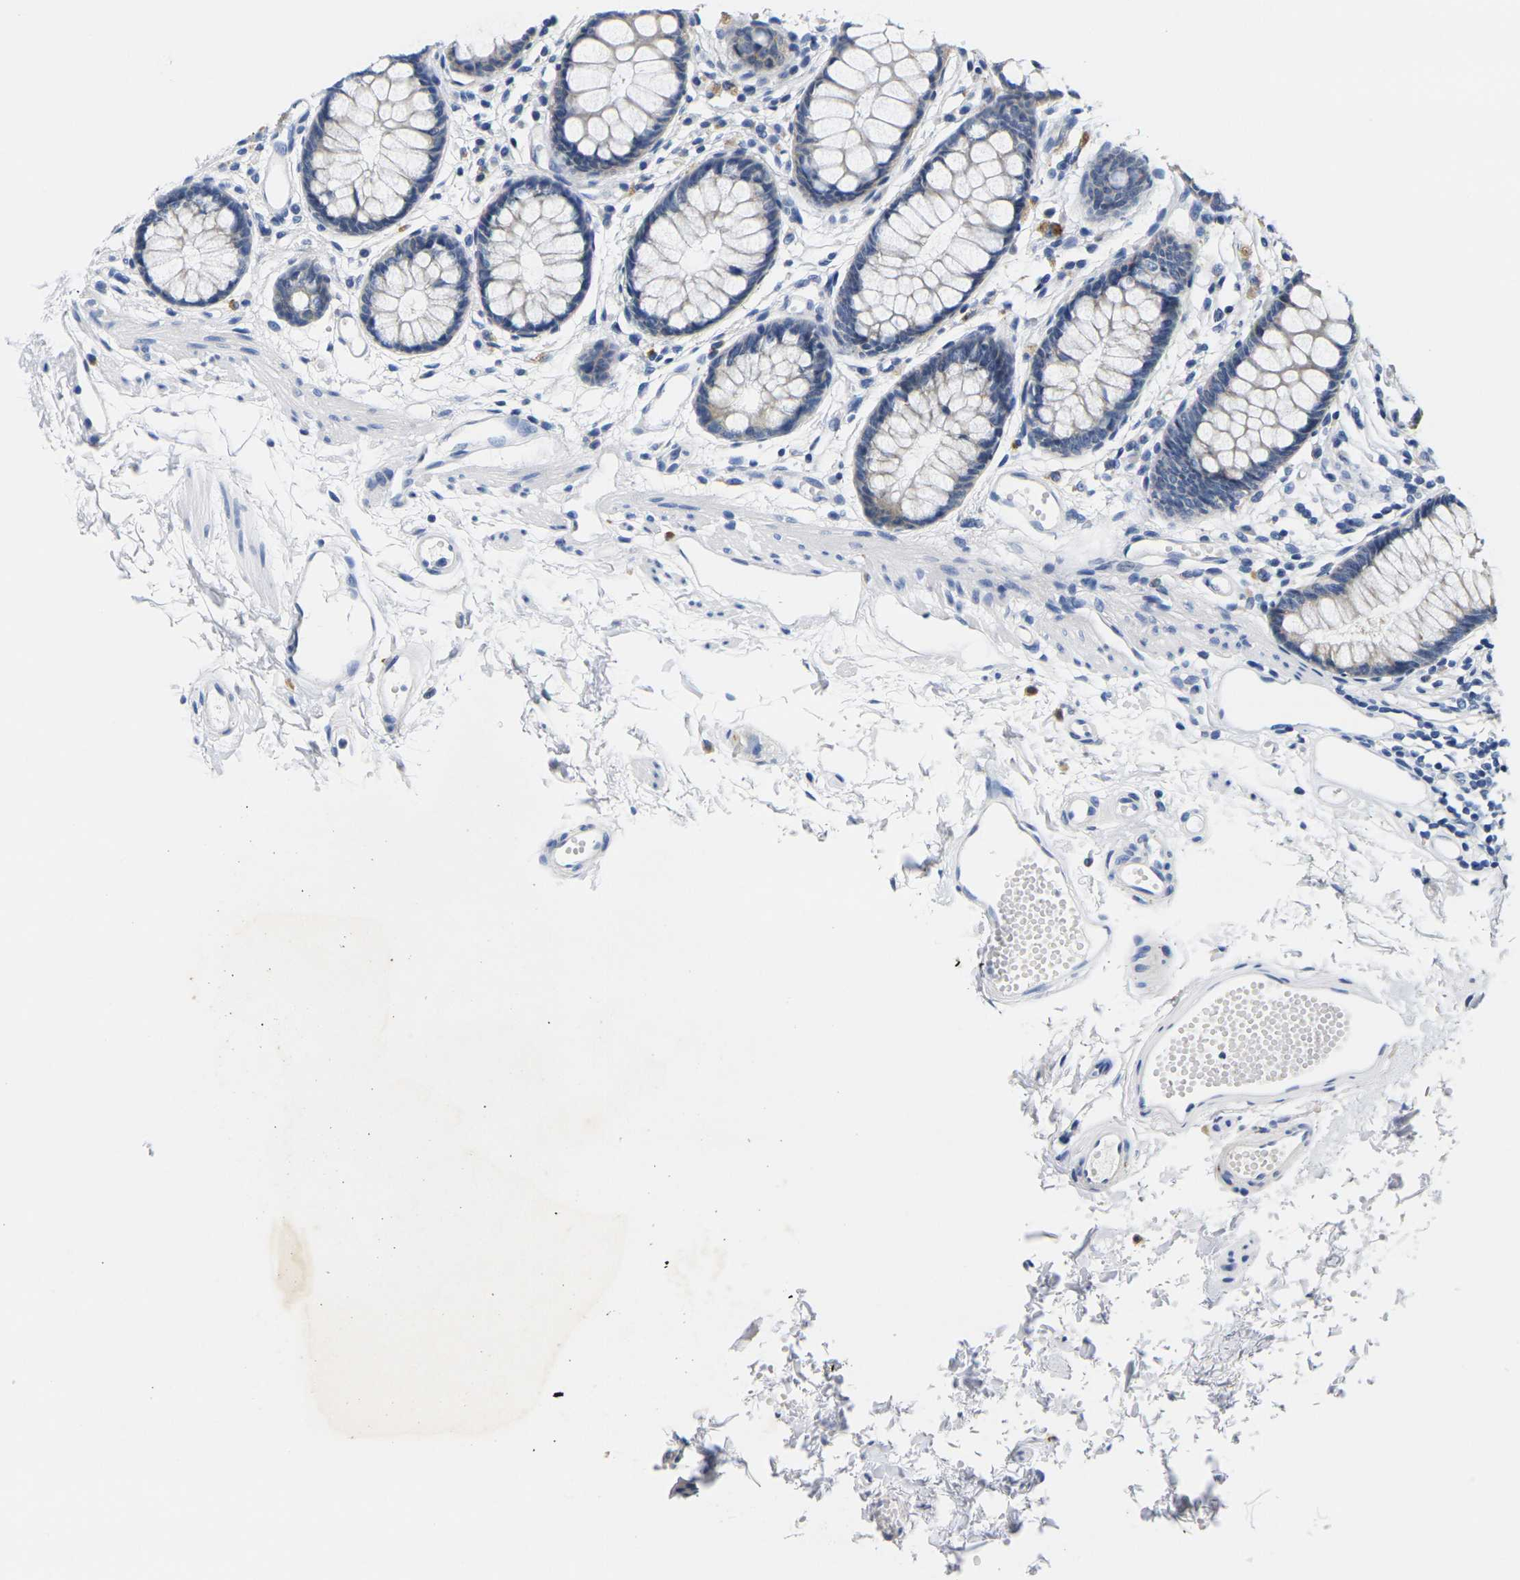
{"staining": {"intensity": "weak", "quantity": "<25%", "location": "cytoplasmic/membranous"}, "tissue": "rectum", "cell_type": "Glandular cells", "image_type": "normal", "snomed": [{"axis": "morphology", "description": "Normal tissue, NOS"}, {"axis": "topography", "description": "Rectum"}], "caption": "A photomicrograph of rectum stained for a protein displays no brown staining in glandular cells. (DAB (3,3'-diaminobenzidine) immunohistochemistry (IHC) visualized using brightfield microscopy, high magnification).", "gene": "NOCT", "patient": {"sex": "female", "age": 66}}